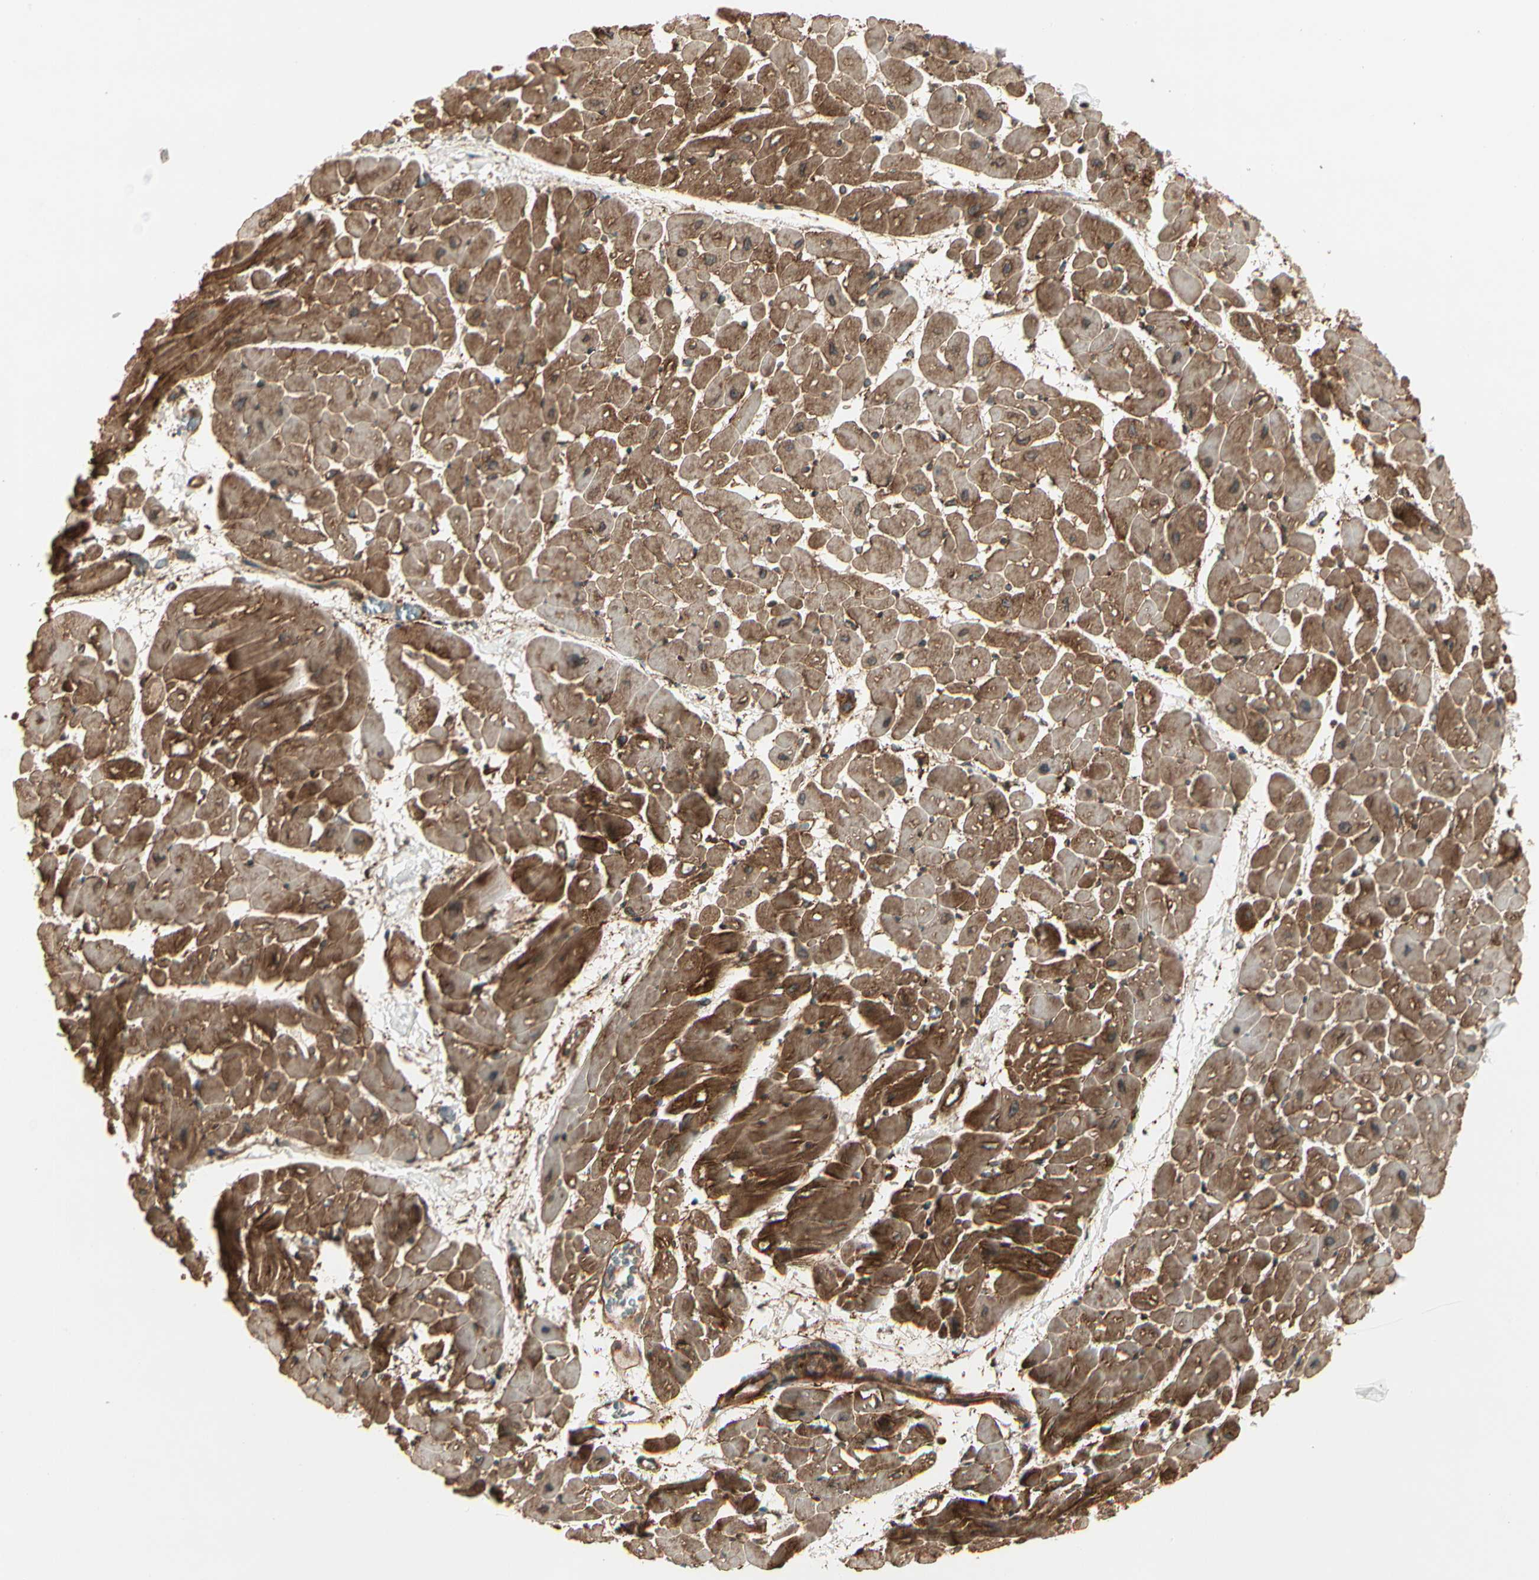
{"staining": {"intensity": "strong", "quantity": ">75%", "location": "cytoplasmic/membranous"}, "tissue": "heart muscle", "cell_type": "Cardiomyocytes", "image_type": "normal", "snomed": [{"axis": "morphology", "description": "Normal tissue, NOS"}, {"axis": "topography", "description": "Heart"}], "caption": "Immunohistochemistry photomicrograph of normal heart muscle: heart muscle stained using immunohistochemistry exhibits high levels of strong protein expression localized specifically in the cytoplasmic/membranous of cardiomyocytes, appearing as a cytoplasmic/membranous brown color.", "gene": "FKBP15", "patient": {"sex": "male", "age": 45}}